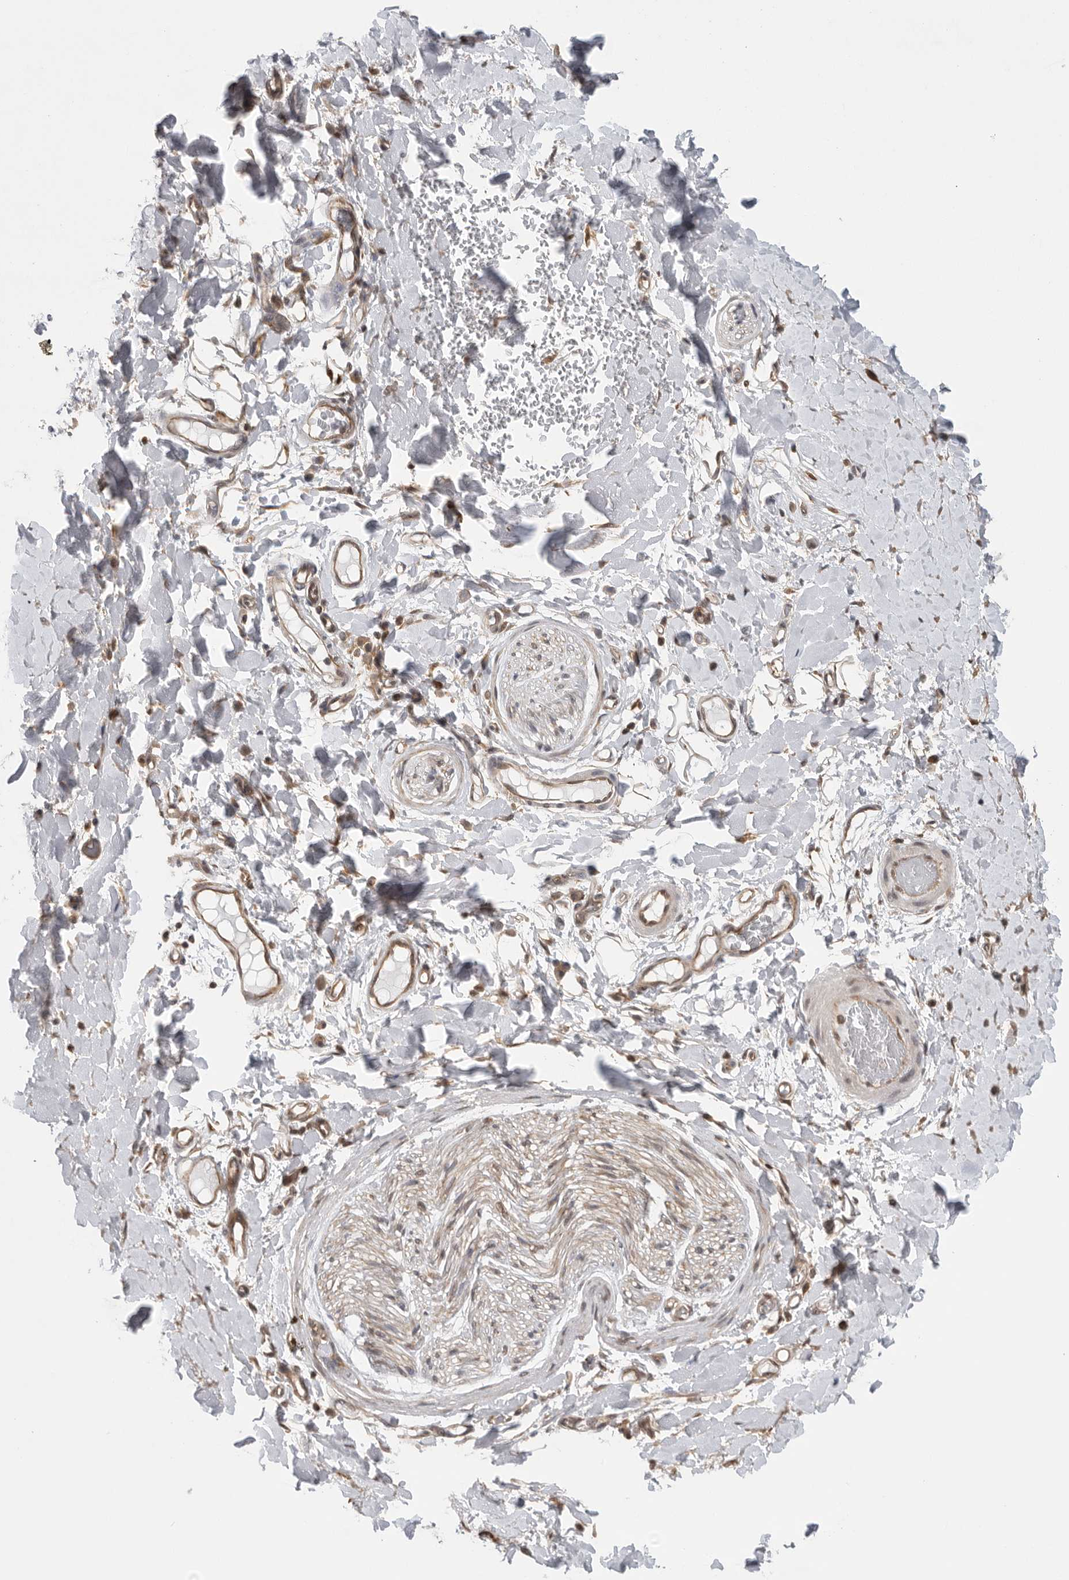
{"staining": {"intensity": "weak", "quantity": "25%-75%", "location": "cytoplasmic/membranous"}, "tissue": "adipose tissue", "cell_type": "Adipocytes", "image_type": "normal", "snomed": [{"axis": "morphology", "description": "Normal tissue, NOS"}, {"axis": "morphology", "description": "Adenocarcinoma, NOS"}, {"axis": "topography", "description": "Esophagus"}], "caption": "Protein staining displays weak cytoplasmic/membranous staining in about 25%-75% of adipocytes in benign adipose tissue.", "gene": "VPS50", "patient": {"sex": "male", "age": 62}}